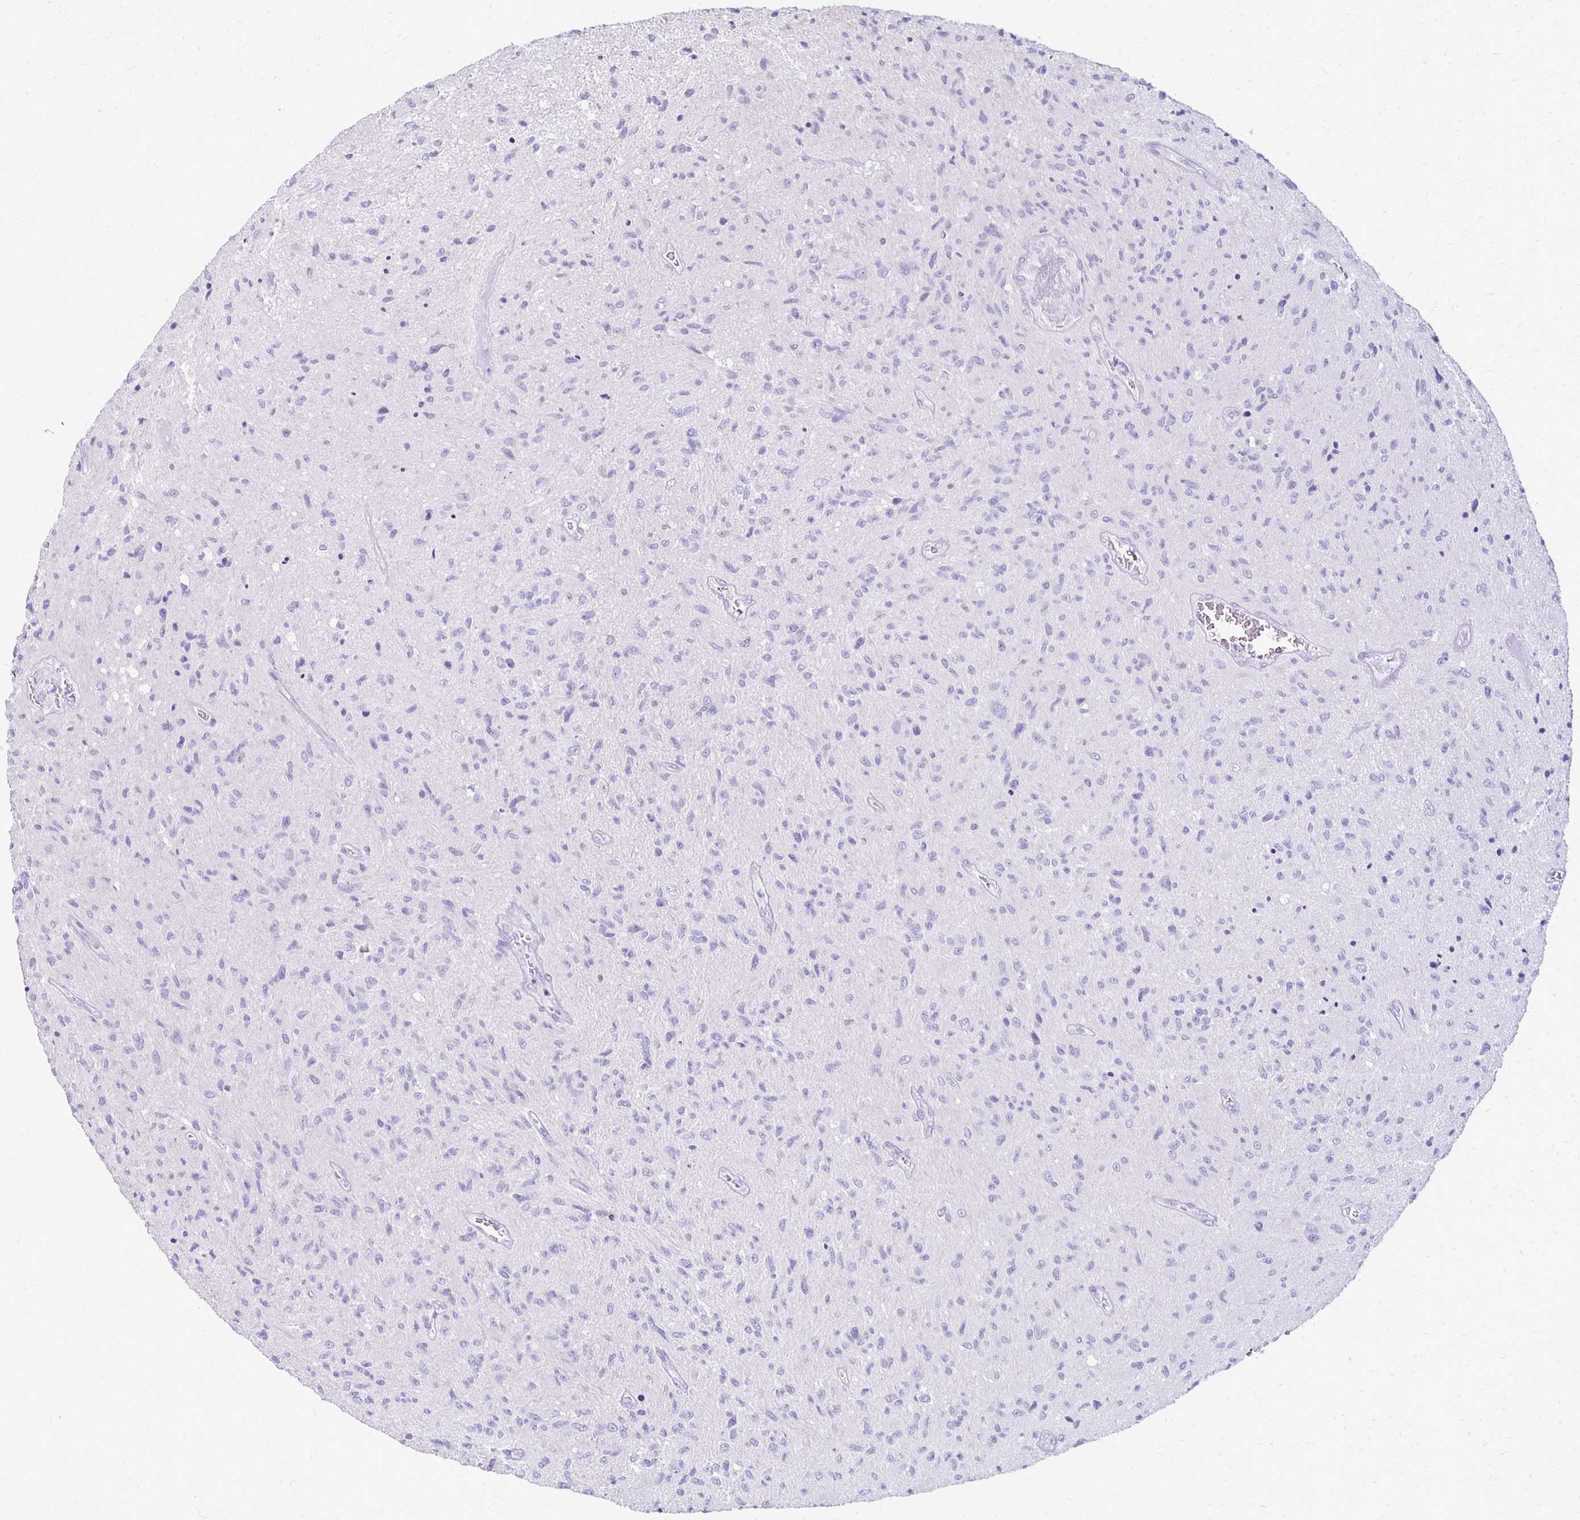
{"staining": {"intensity": "negative", "quantity": "none", "location": "none"}, "tissue": "glioma", "cell_type": "Tumor cells", "image_type": "cancer", "snomed": [{"axis": "morphology", "description": "Glioma, malignant, High grade"}, {"axis": "topography", "description": "Brain"}], "caption": "Micrograph shows no significant protein expression in tumor cells of glioma.", "gene": "RYR1", "patient": {"sex": "male", "age": 54}}